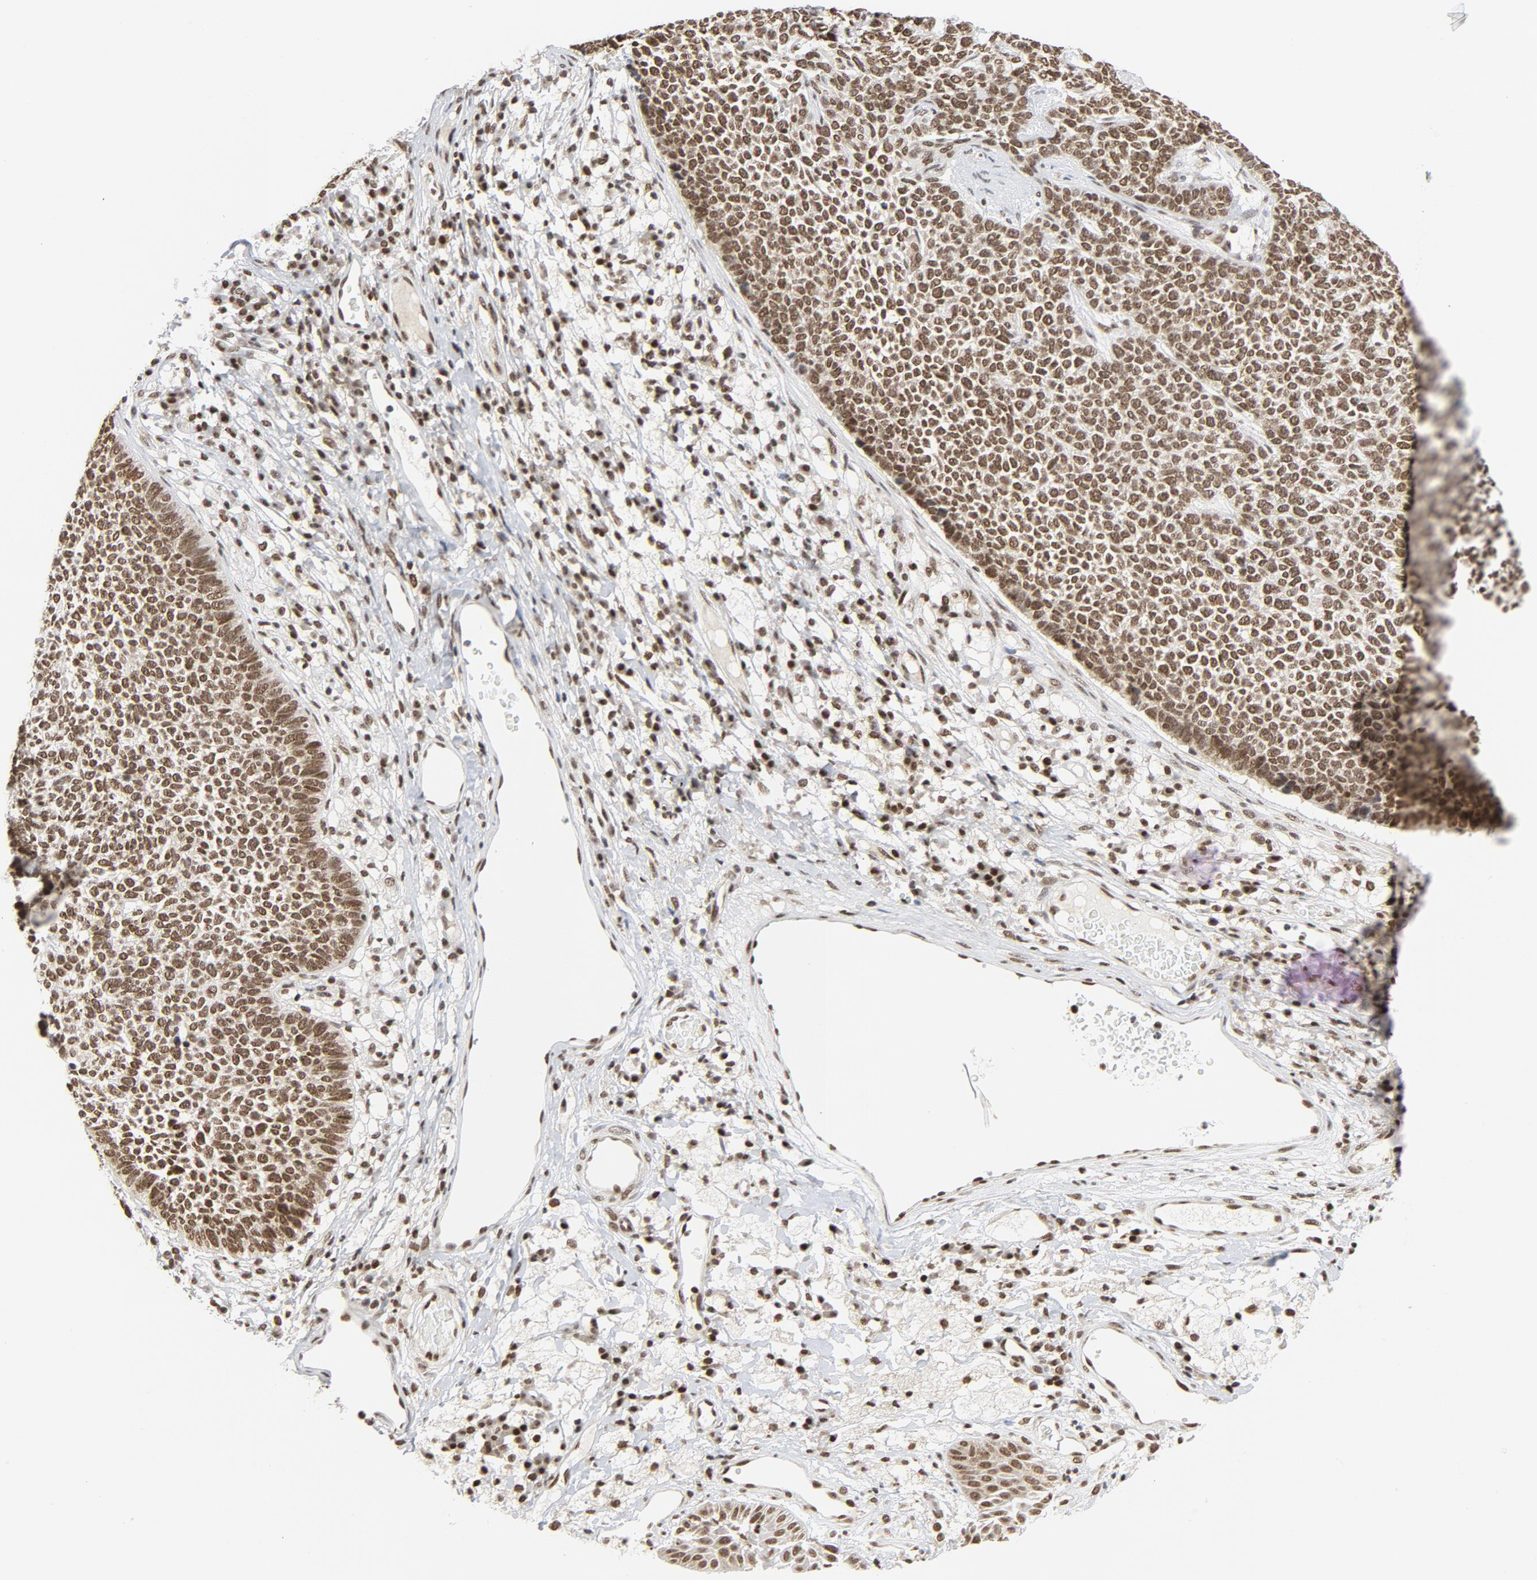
{"staining": {"intensity": "strong", "quantity": ">75%", "location": "nuclear"}, "tissue": "skin cancer", "cell_type": "Tumor cells", "image_type": "cancer", "snomed": [{"axis": "morphology", "description": "Basal cell carcinoma"}, {"axis": "topography", "description": "Skin"}], "caption": "Immunohistochemical staining of human basal cell carcinoma (skin) displays high levels of strong nuclear protein expression in about >75% of tumor cells.", "gene": "ERCC1", "patient": {"sex": "female", "age": 84}}